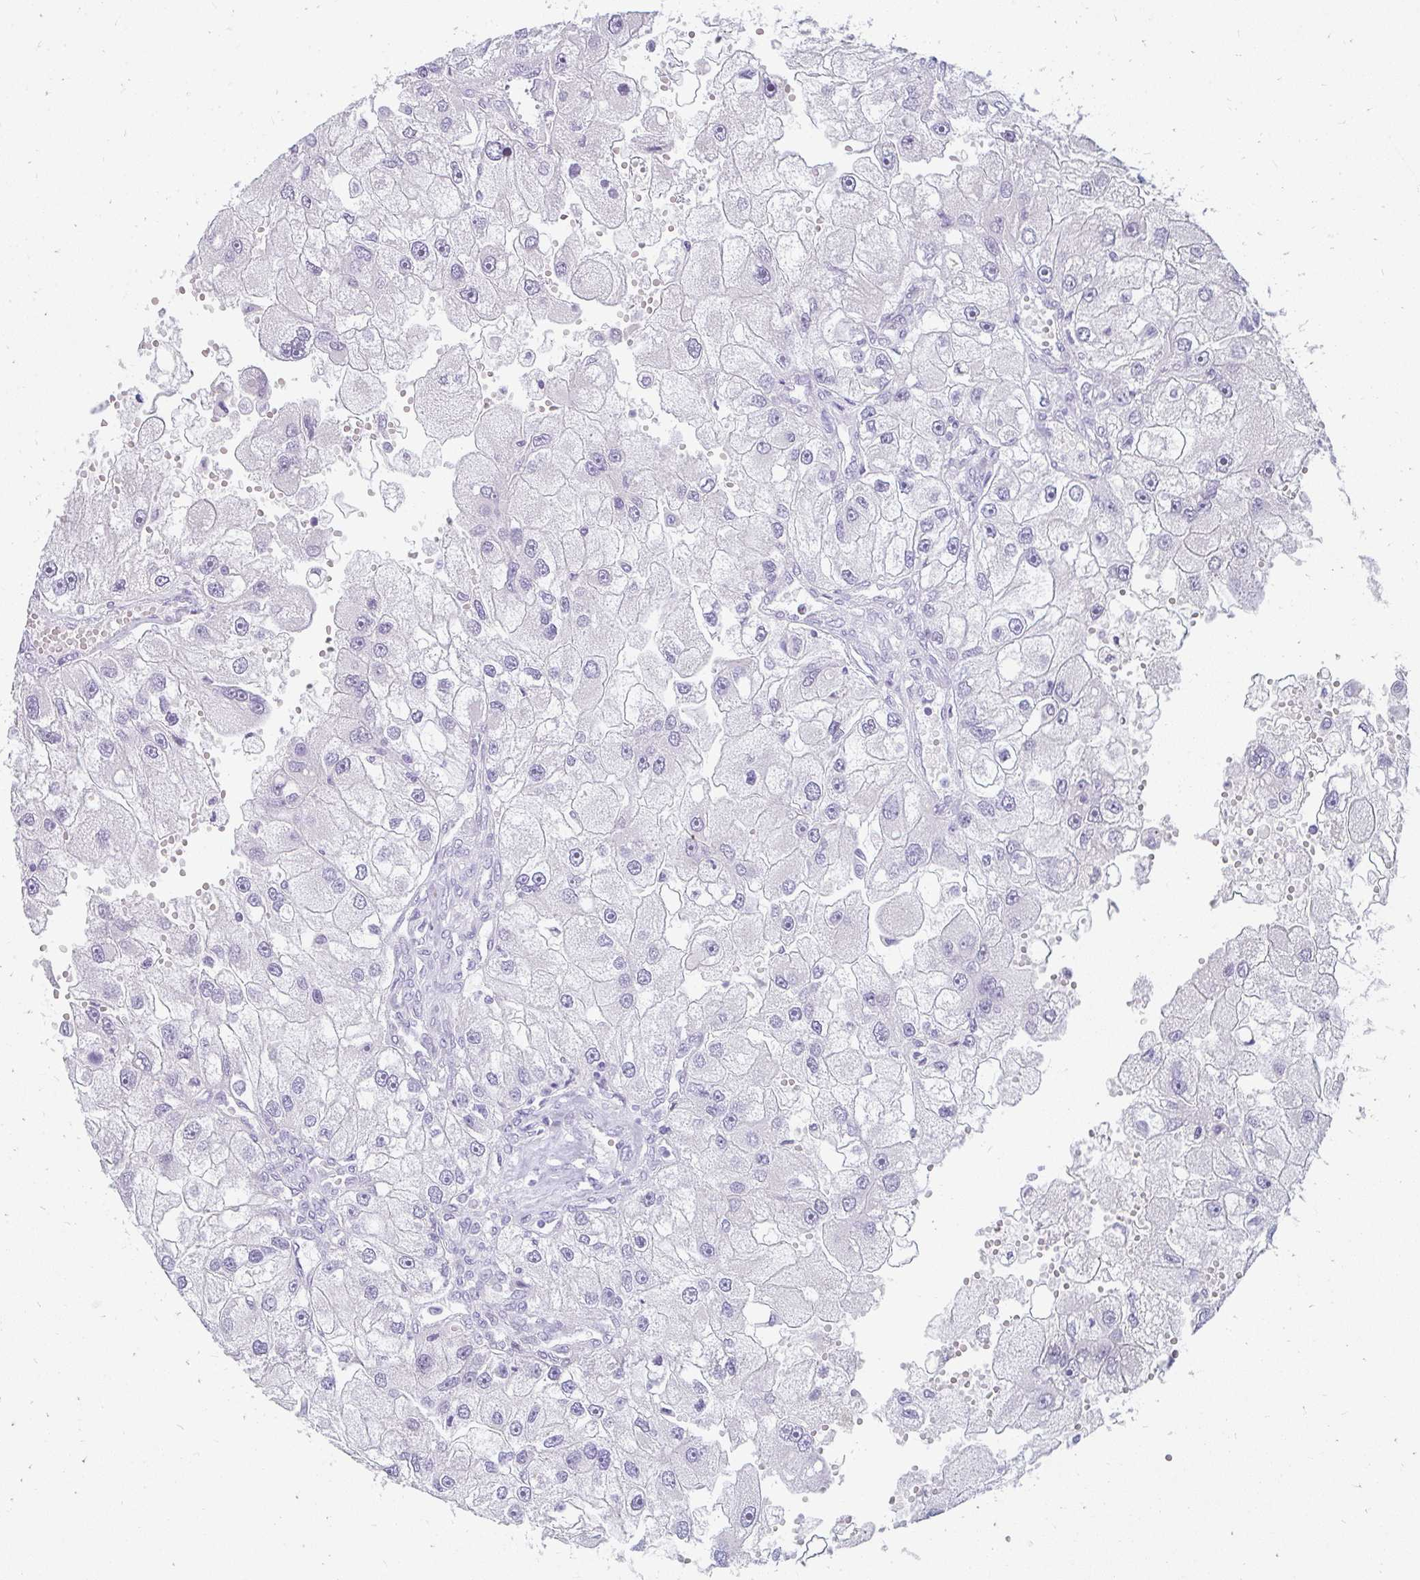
{"staining": {"intensity": "negative", "quantity": "none", "location": "none"}, "tissue": "renal cancer", "cell_type": "Tumor cells", "image_type": "cancer", "snomed": [{"axis": "morphology", "description": "Adenocarcinoma, NOS"}, {"axis": "topography", "description": "Kidney"}], "caption": "Renal adenocarcinoma was stained to show a protein in brown. There is no significant staining in tumor cells. (DAB (3,3'-diaminobenzidine) immunohistochemistry visualized using brightfield microscopy, high magnification).", "gene": "PPP1R3G", "patient": {"sex": "male", "age": 63}}